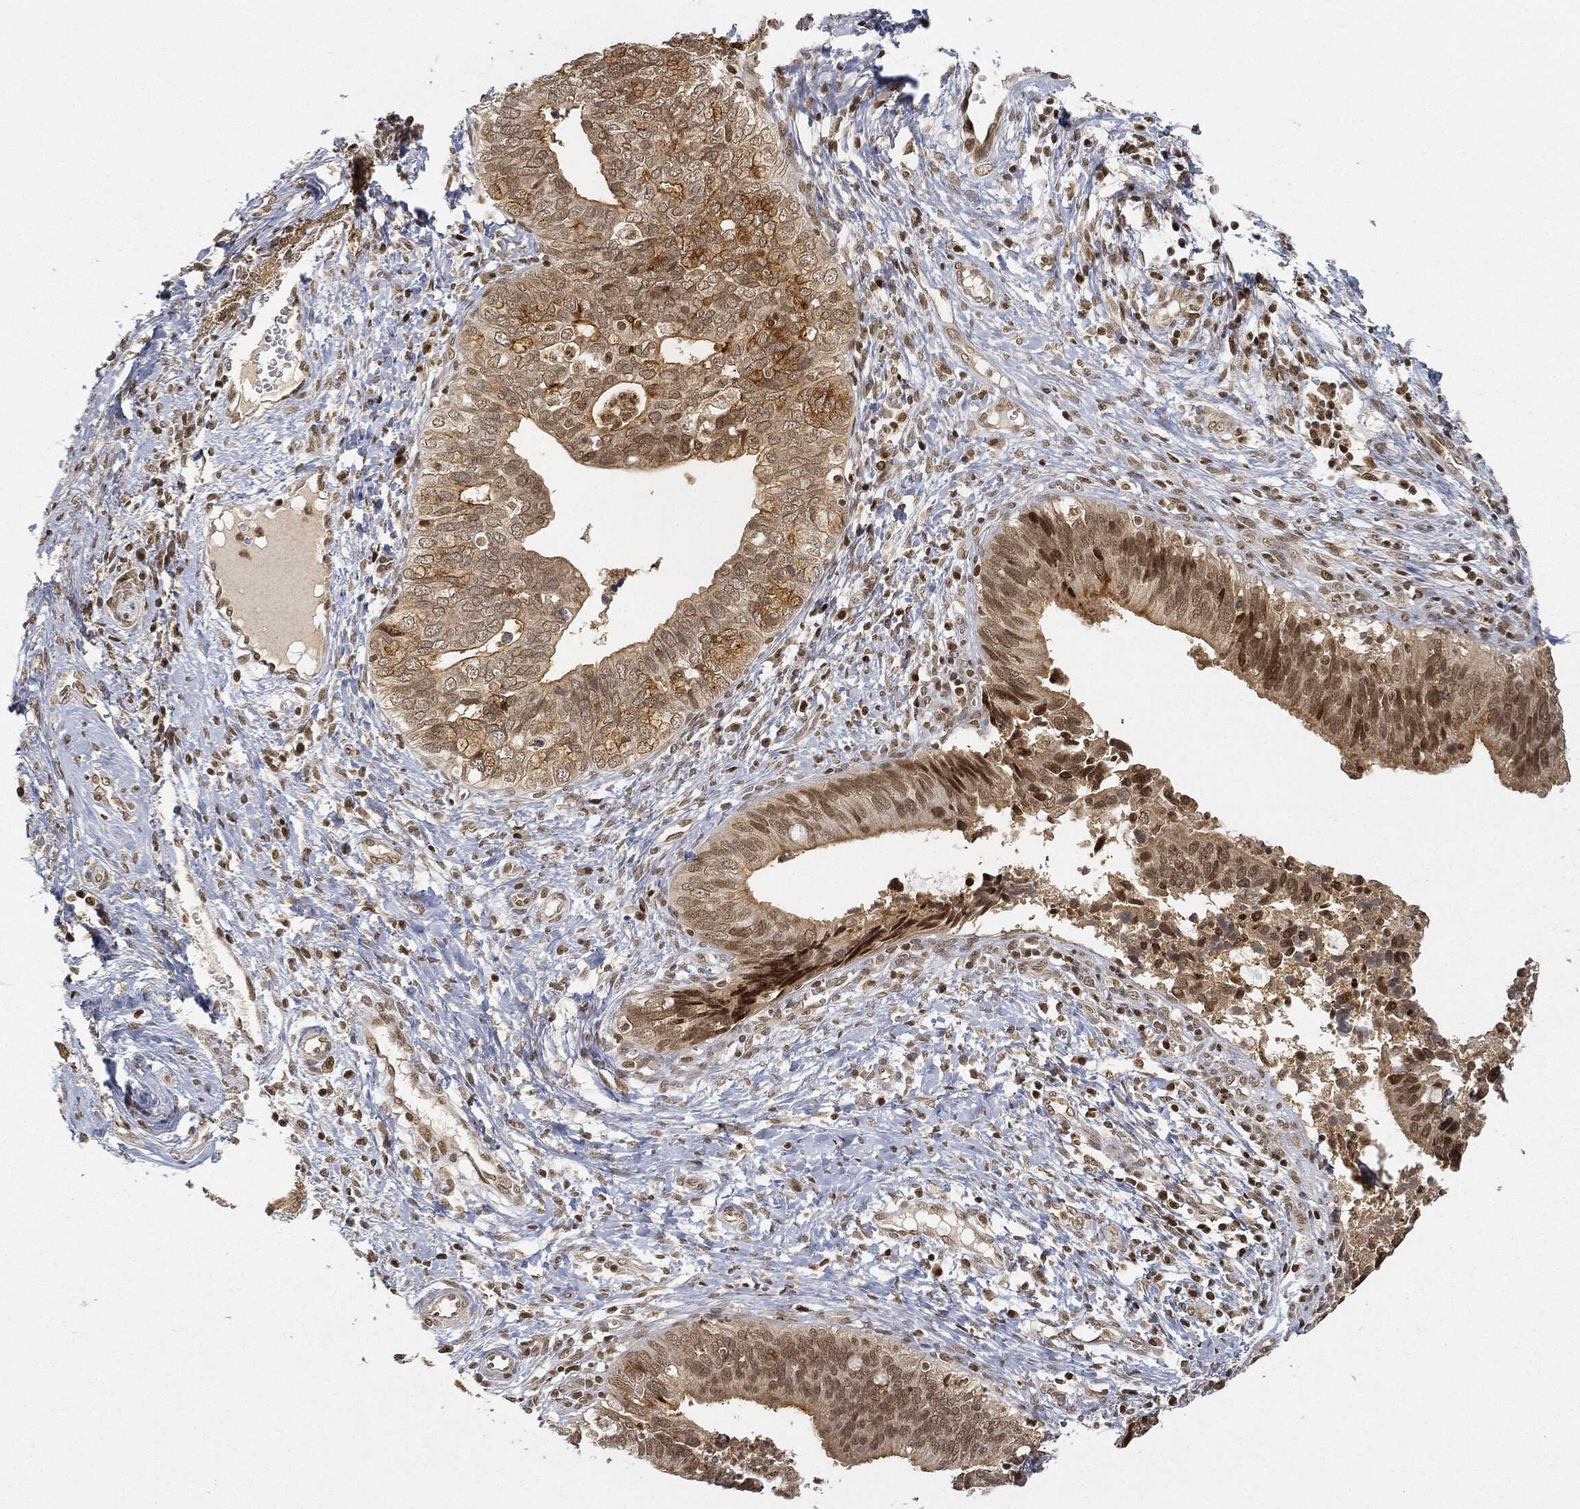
{"staining": {"intensity": "strong", "quantity": "<25%", "location": "nuclear"}, "tissue": "cervical cancer", "cell_type": "Tumor cells", "image_type": "cancer", "snomed": [{"axis": "morphology", "description": "Adenocarcinoma, NOS"}, {"axis": "topography", "description": "Cervix"}], "caption": "Adenocarcinoma (cervical) stained with a protein marker reveals strong staining in tumor cells.", "gene": "CIB1", "patient": {"sex": "female", "age": 42}}